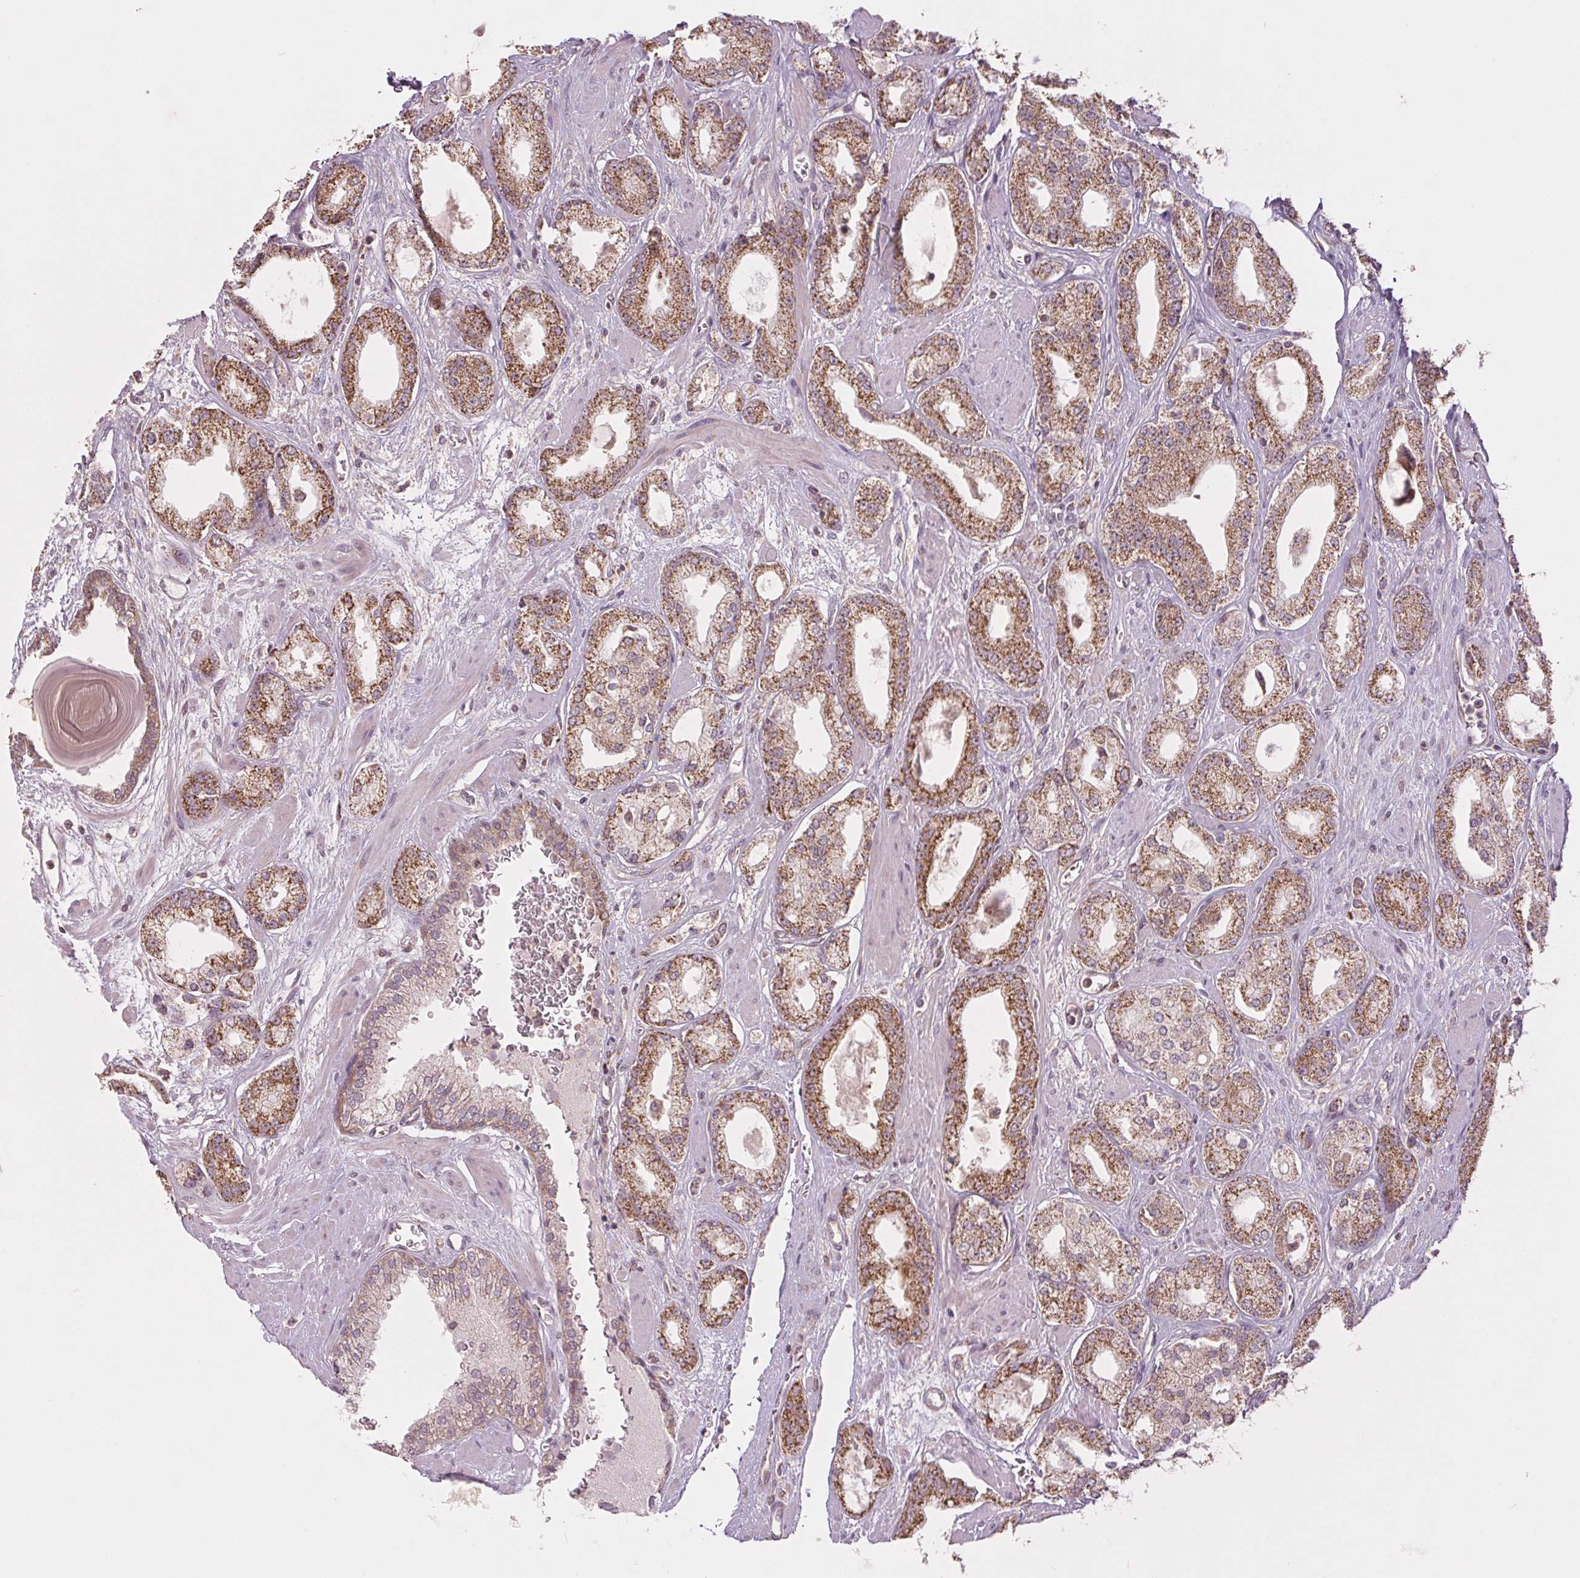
{"staining": {"intensity": "moderate", "quantity": ">75%", "location": "cytoplasmic/membranous"}, "tissue": "prostate cancer", "cell_type": "Tumor cells", "image_type": "cancer", "snomed": [{"axis": "morphology", "description": "Adenocarcinoma, High grade"}, {"axis": "topography", "description": "Prostate"}], "caption": "This is an image of IHC staining of prostate cancer, which shows moderate positivity in the cytoplasmic/membranous of tumor cells.", "gene": "MAP3K5", "patient": {"sex": "male", "age": 64}}